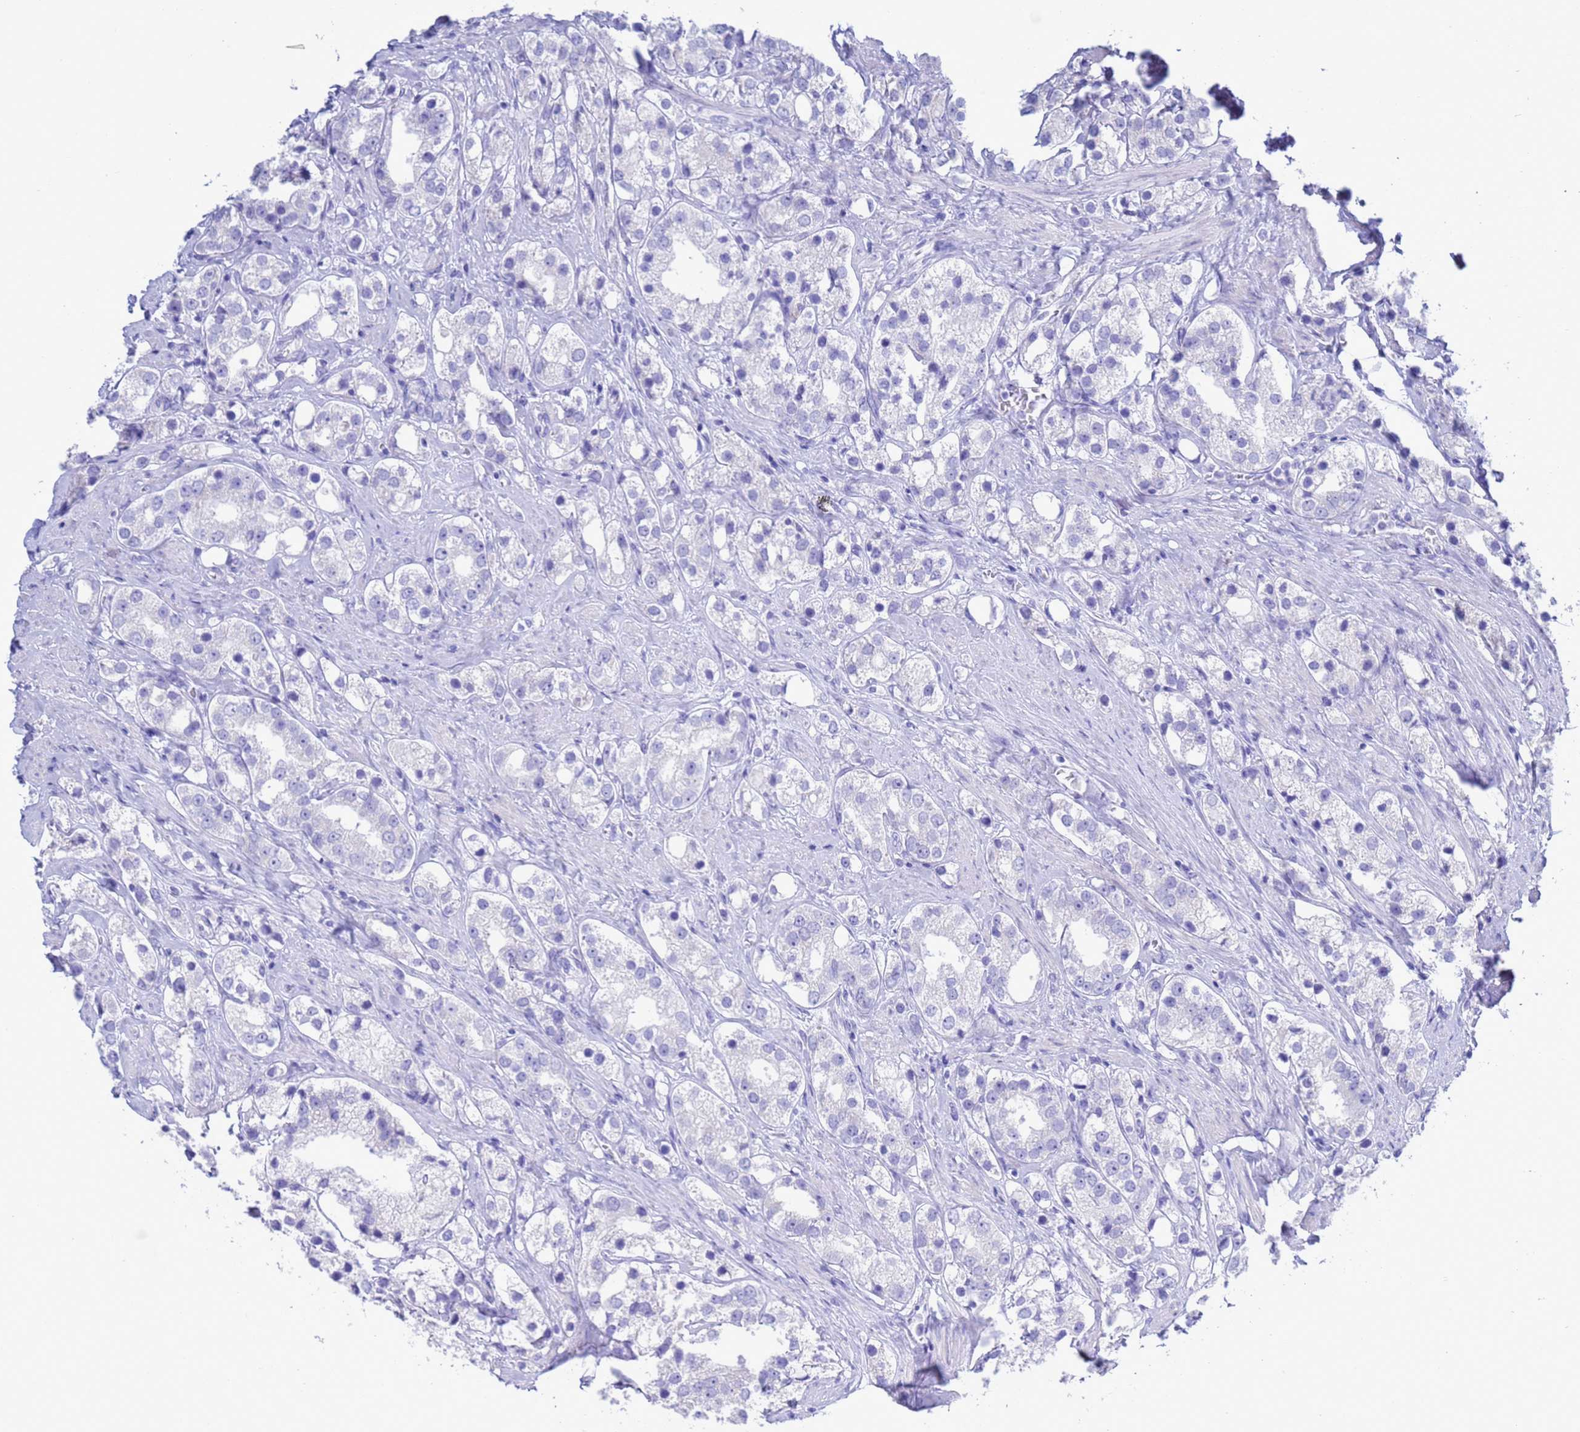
{"staining": {"intensity": "negative", "quantity": "none", "location": "none"}, "tissue": "prostate cancer", "cell_type": "Tumor cells", "image_type": "cancer", "snomed": [{"axis": "morphology", "description": "Adenocarcinoma, NOS"}, {"axis": "topography", "description": "Prostate"}], "caption": "Tumor cells show no significant staining in prostate cancer.", "gene": "GSTM1", "patient": {"sex": "male", "age": 79}}